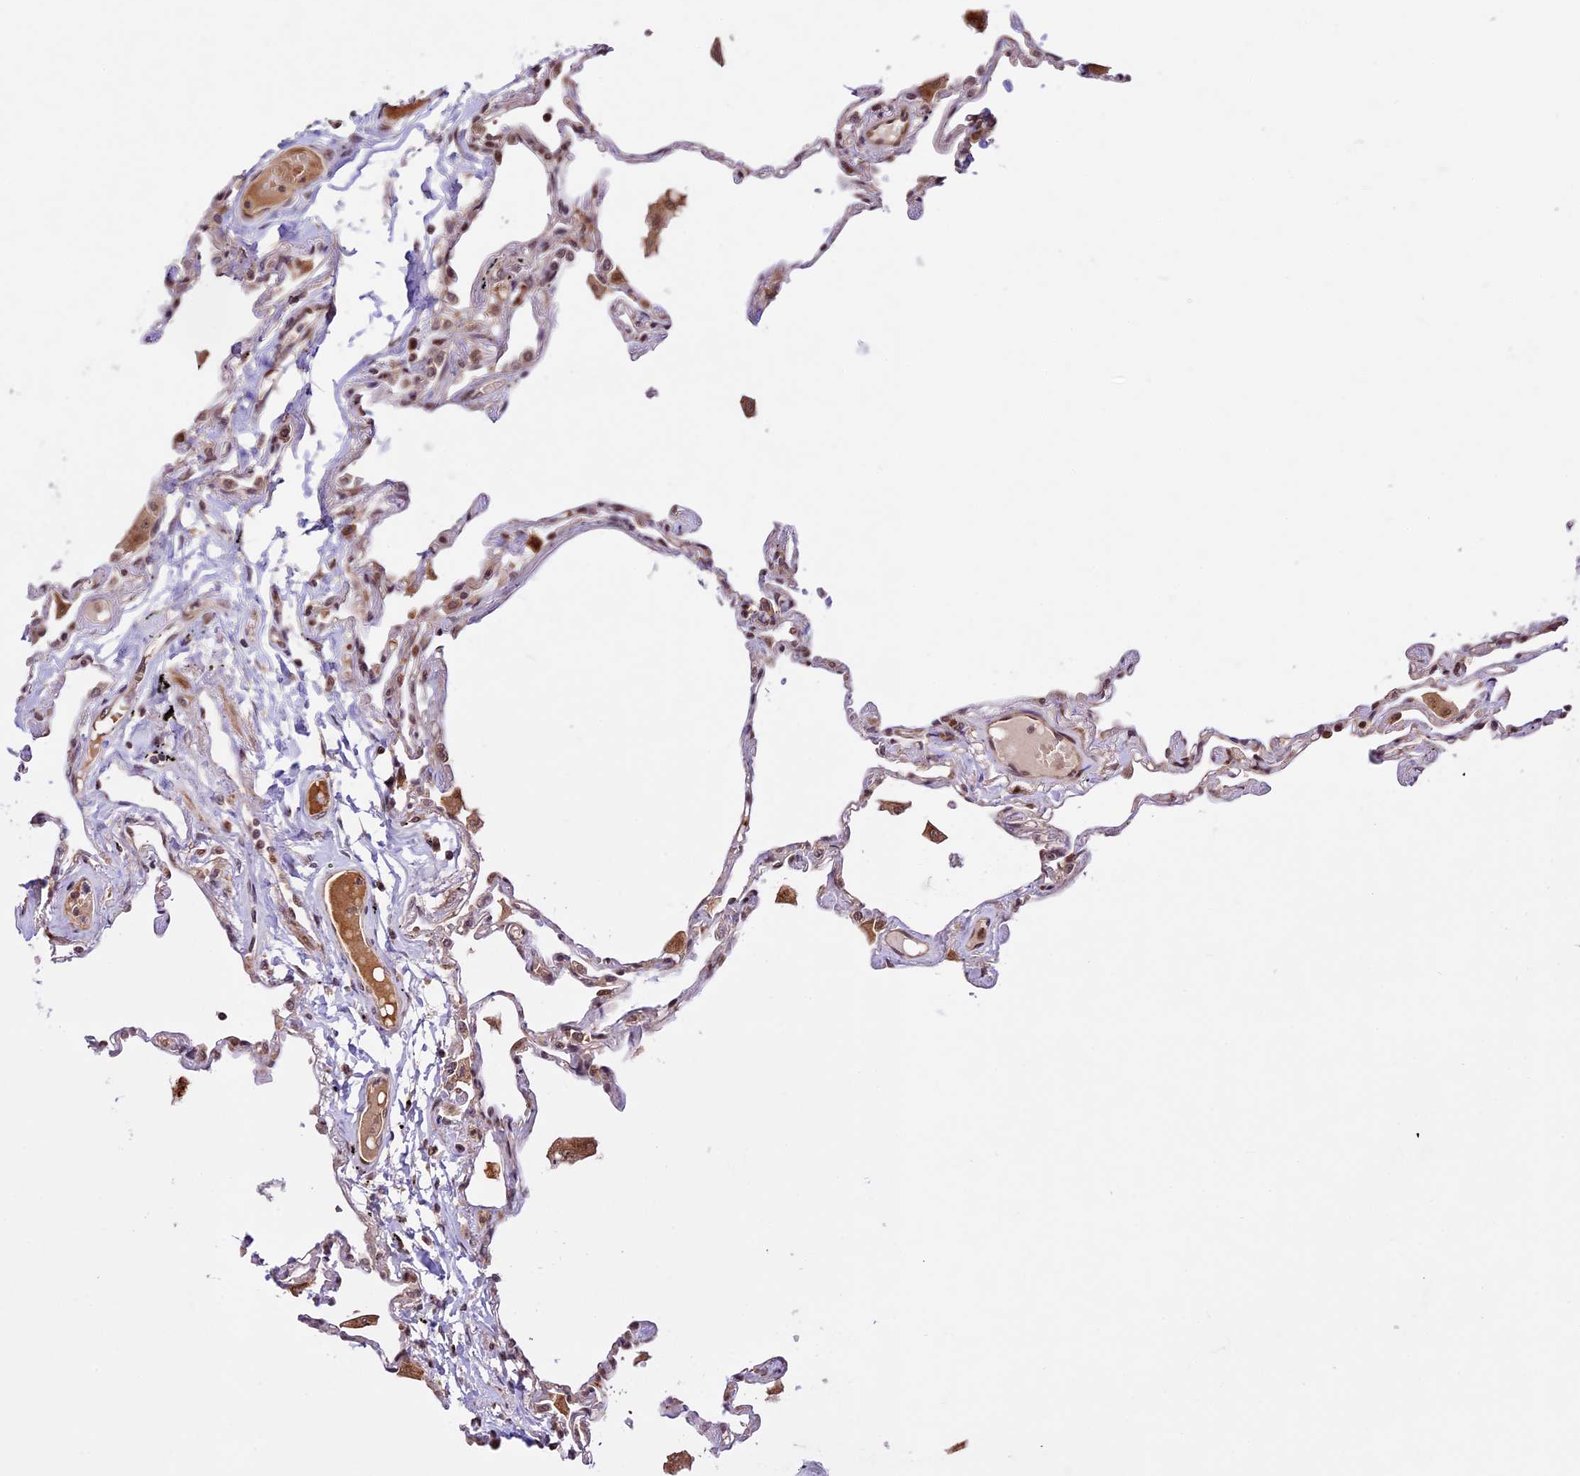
{"staining": {"intensity": "moderate", "quantity": "<25%", "location": "cytoplasmic/membranous,nuclear"}, "tissue": "lung", "cell_type": "Alveolar cells", "image_type": "normal", "snomed": [{"axis": "morphology", "description": "Normal tissue, NOS"}, {"axis": "topography", "description": "Lung"}], "caption": "Moderate cytoplasmic/membranous,nuclear protein expression is seen in about <25% of alveolar cells in lung.", "gene": "DHX38", "patient": {"sex": "female", "age": 67}}